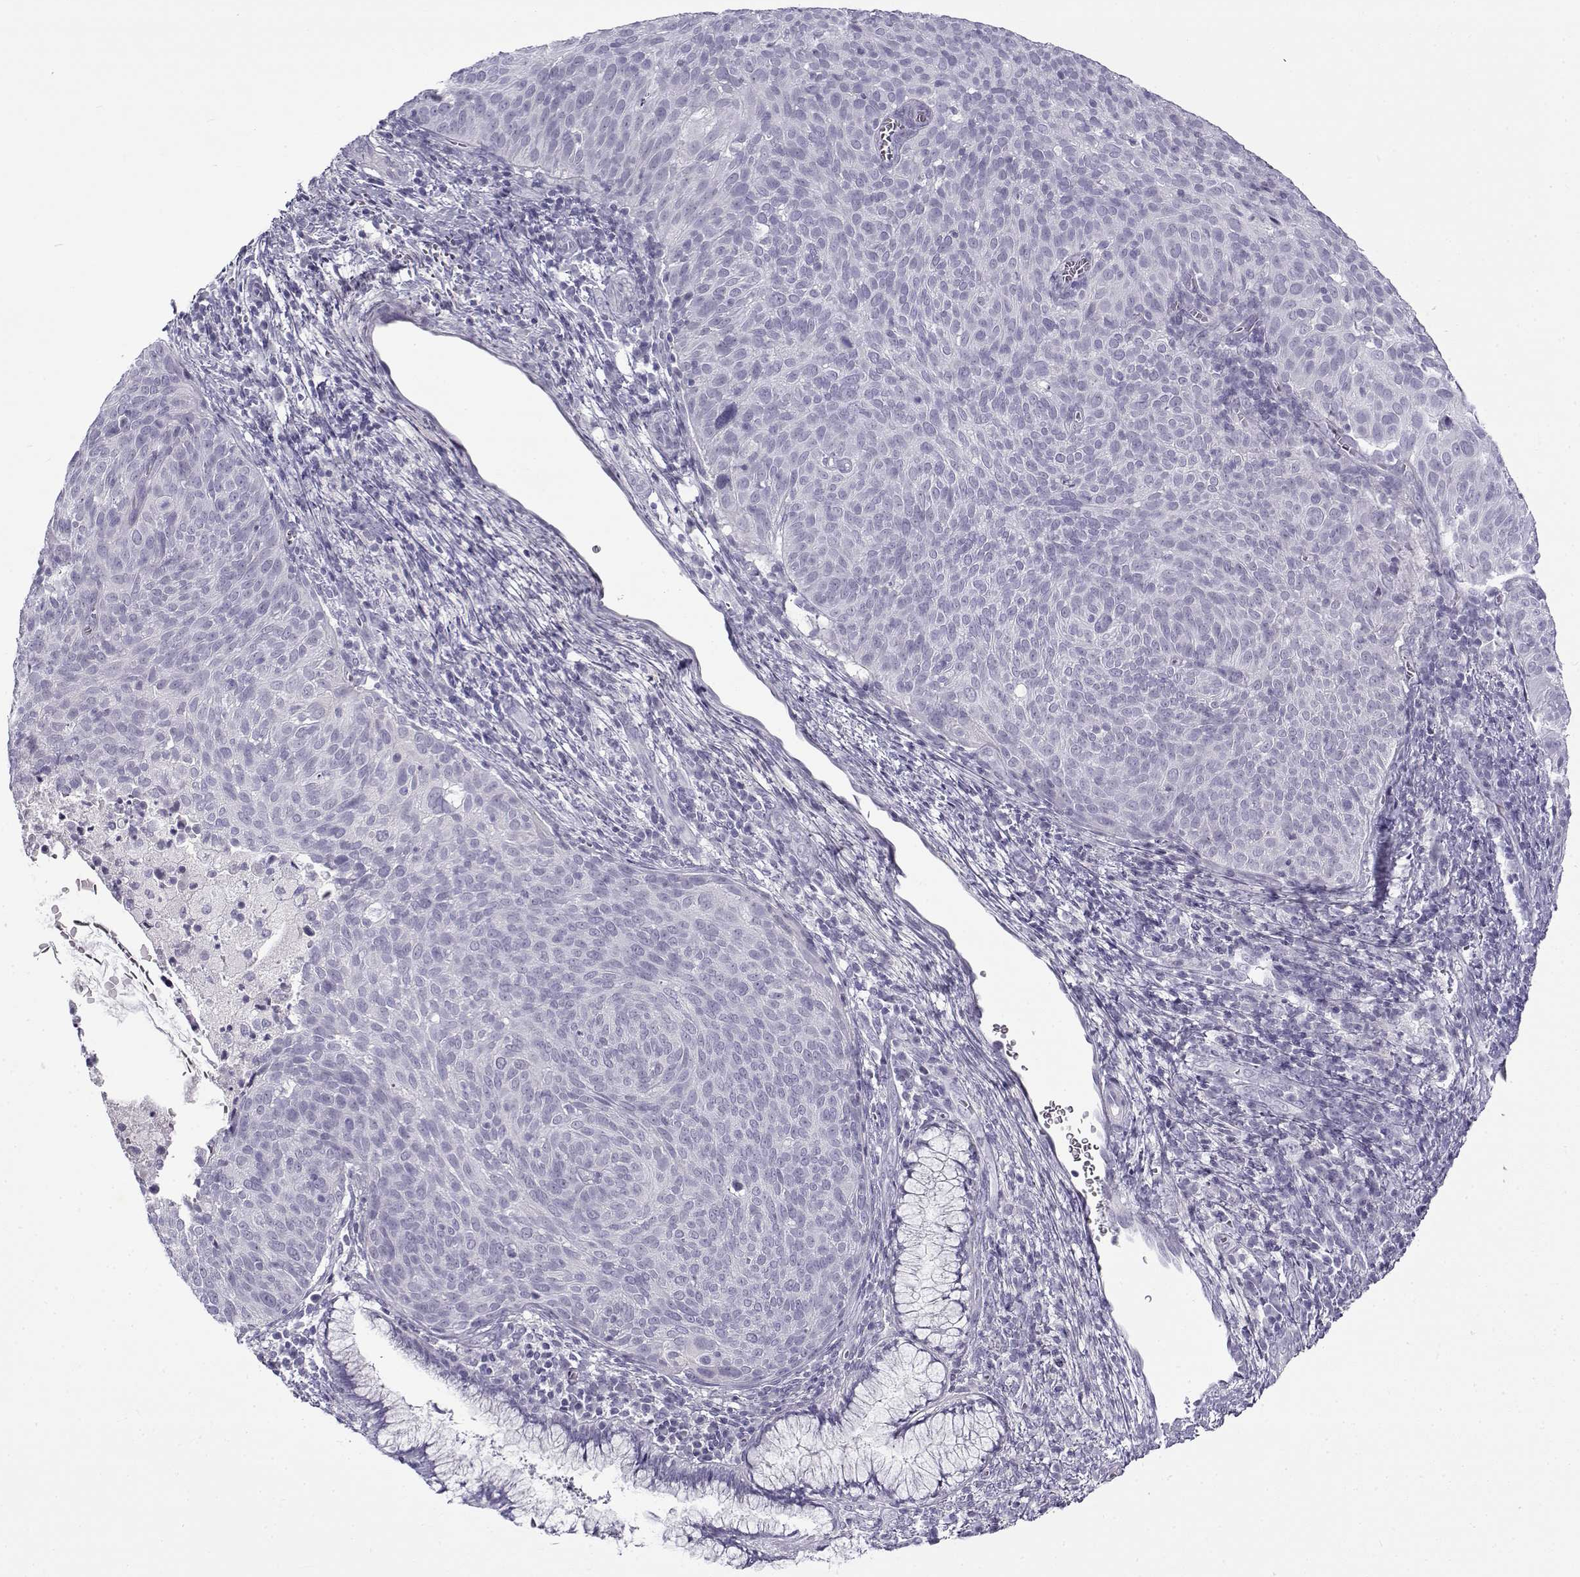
{"staining": {"intensity": "negative", "quantity": "none", "location": "none"}, "tissue": "cervical cancer", "cell_type": "Tumor cells", "image_type": "cancer", "snomed": [{"axis": "morphology", "description": "Squamous cell carcinoma, NOS"}, {"axis": "topography", "description": "Cervix"}], "caption": "Immunohistochemistry histopathology image of human cervical cancer (squamous cell carcinoma) stained for a protein (brown), which shows no staining in tumor cells.", "gene": "GTSF1L", "patient": {"sex": "female", "age": 39}}